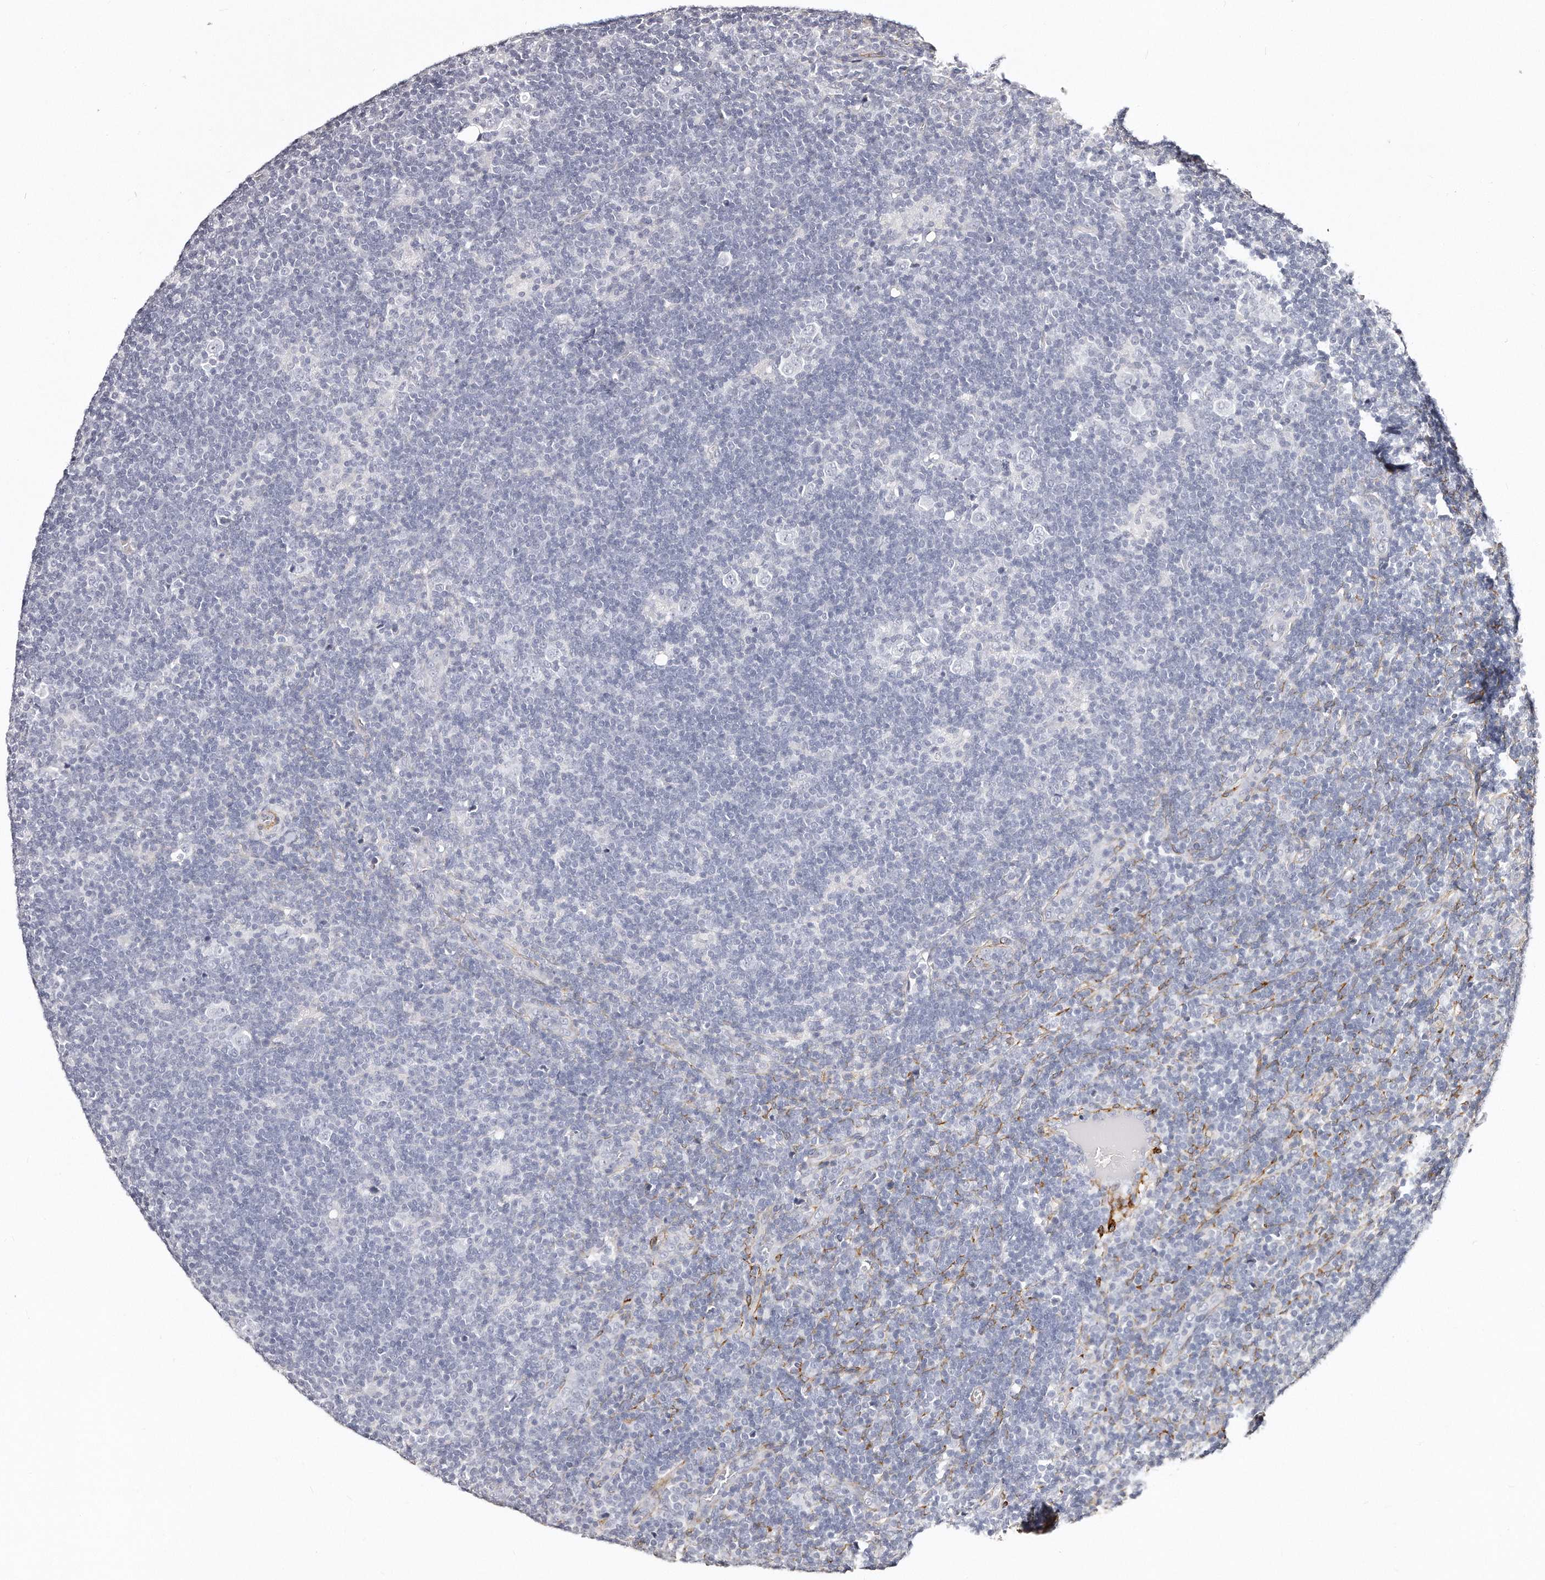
{"staining": {"intensity": "negative", "quantity": "none", "location": "none"}, "tissue": "lymphoma", "cell_type": "Tumor cells", "image_type": "cancer", "snomed": [{"axis": "morphology", "description": "Hodgkin's disease, NOS"}, {"axis": "topography", "description": "Lymph node"}], "caption": "Tumor cells are negative for brown protein staining in Hodgkin's disease.", "gene": "LMOD1", "patient": {"sex": "female", "age": 57}}